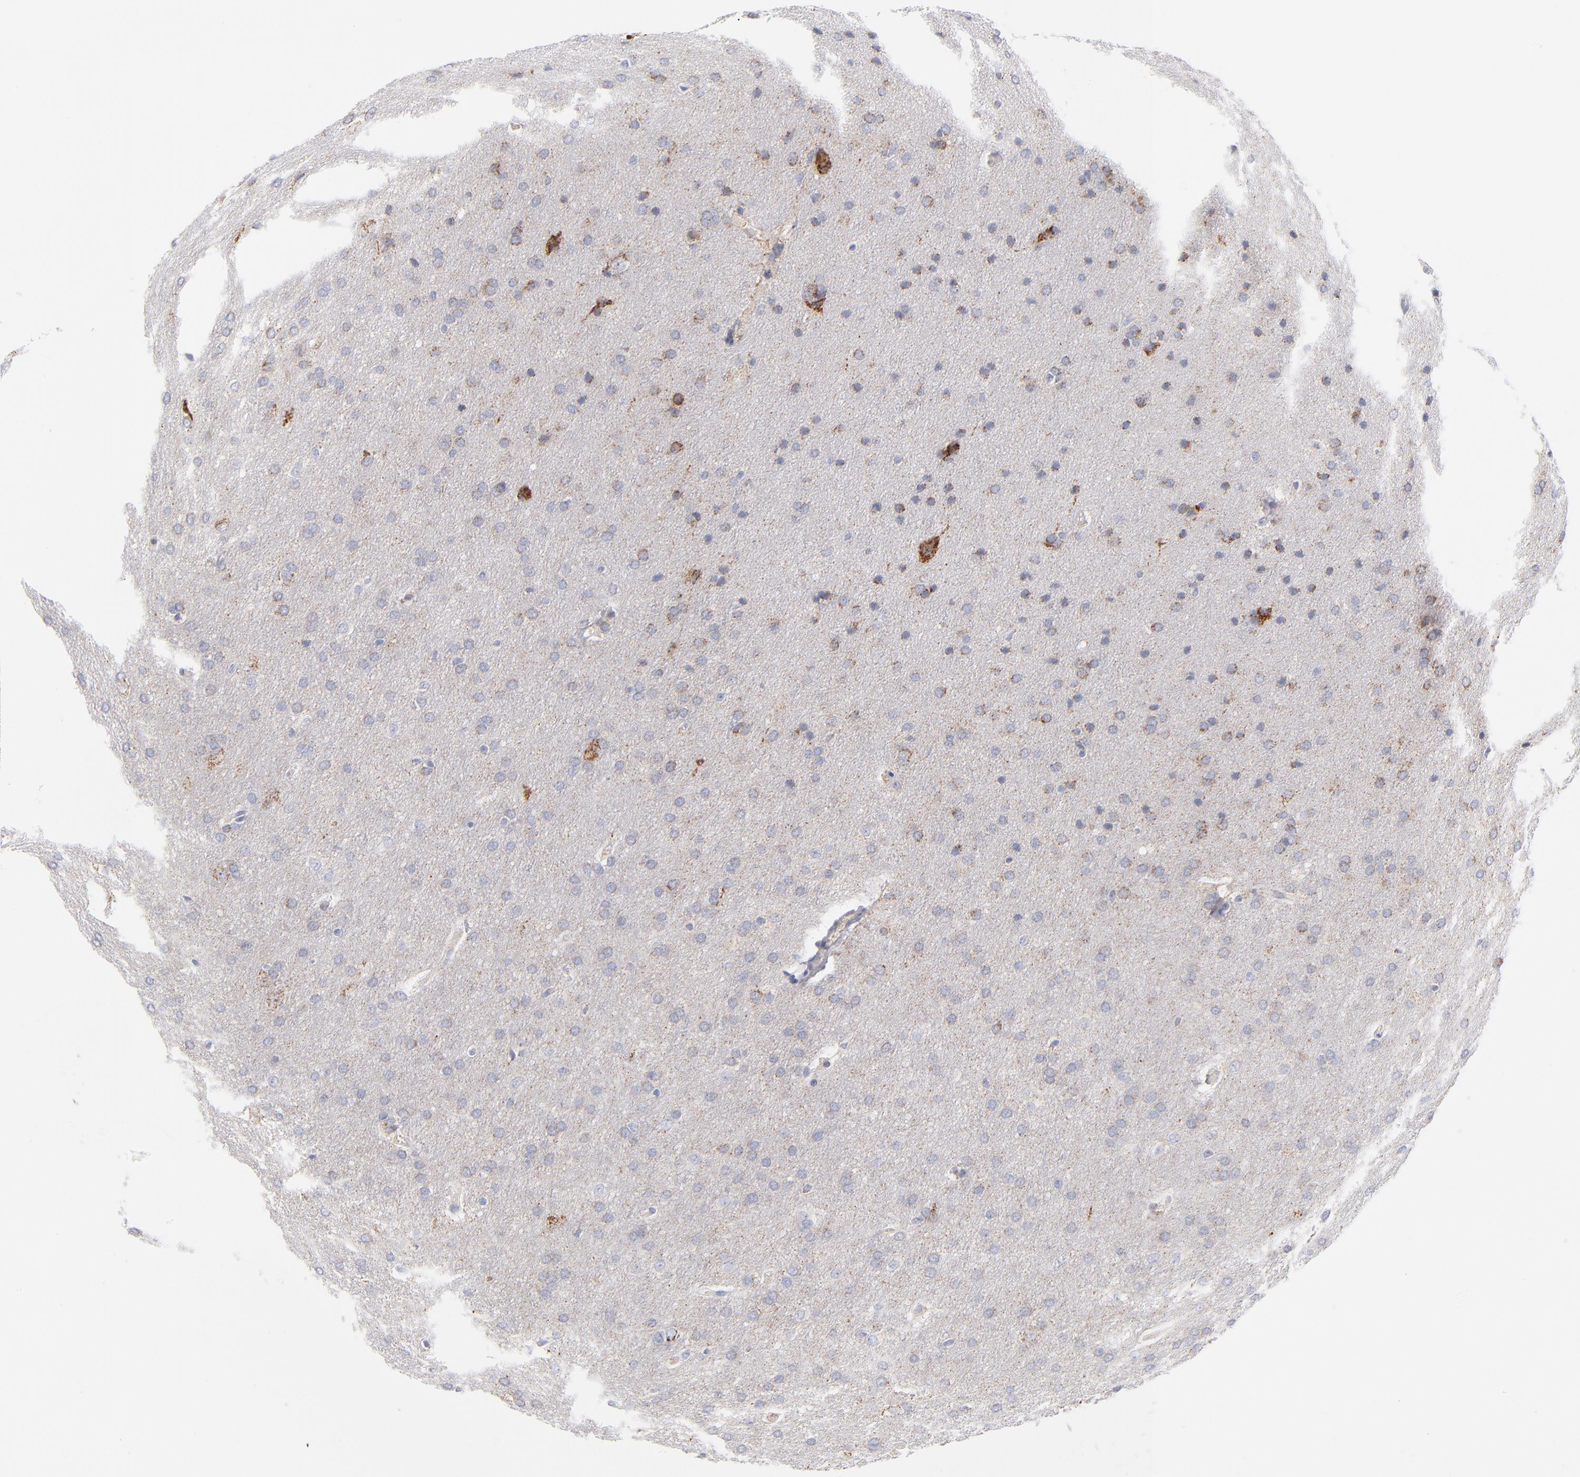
{"staining": {"intensity": "moderate", "quantity": "<25%", "location": "cytoplasmic/membranous"}, "tissue": "glioma", "cell_type": "Tumor cells", "image_type": "cancer", "snomed": [{"axis": "morphology", "description": "Glioma, malignant, Low grade"}, {"axis": "topography", "description": "Brain"}], "caption": "Moderate cytoplasmic/membranous protein expression is present in about <25% of tumor cells in glioma.", "gene": "DLAT", "patient": {"sex": "female", "age": 32}}